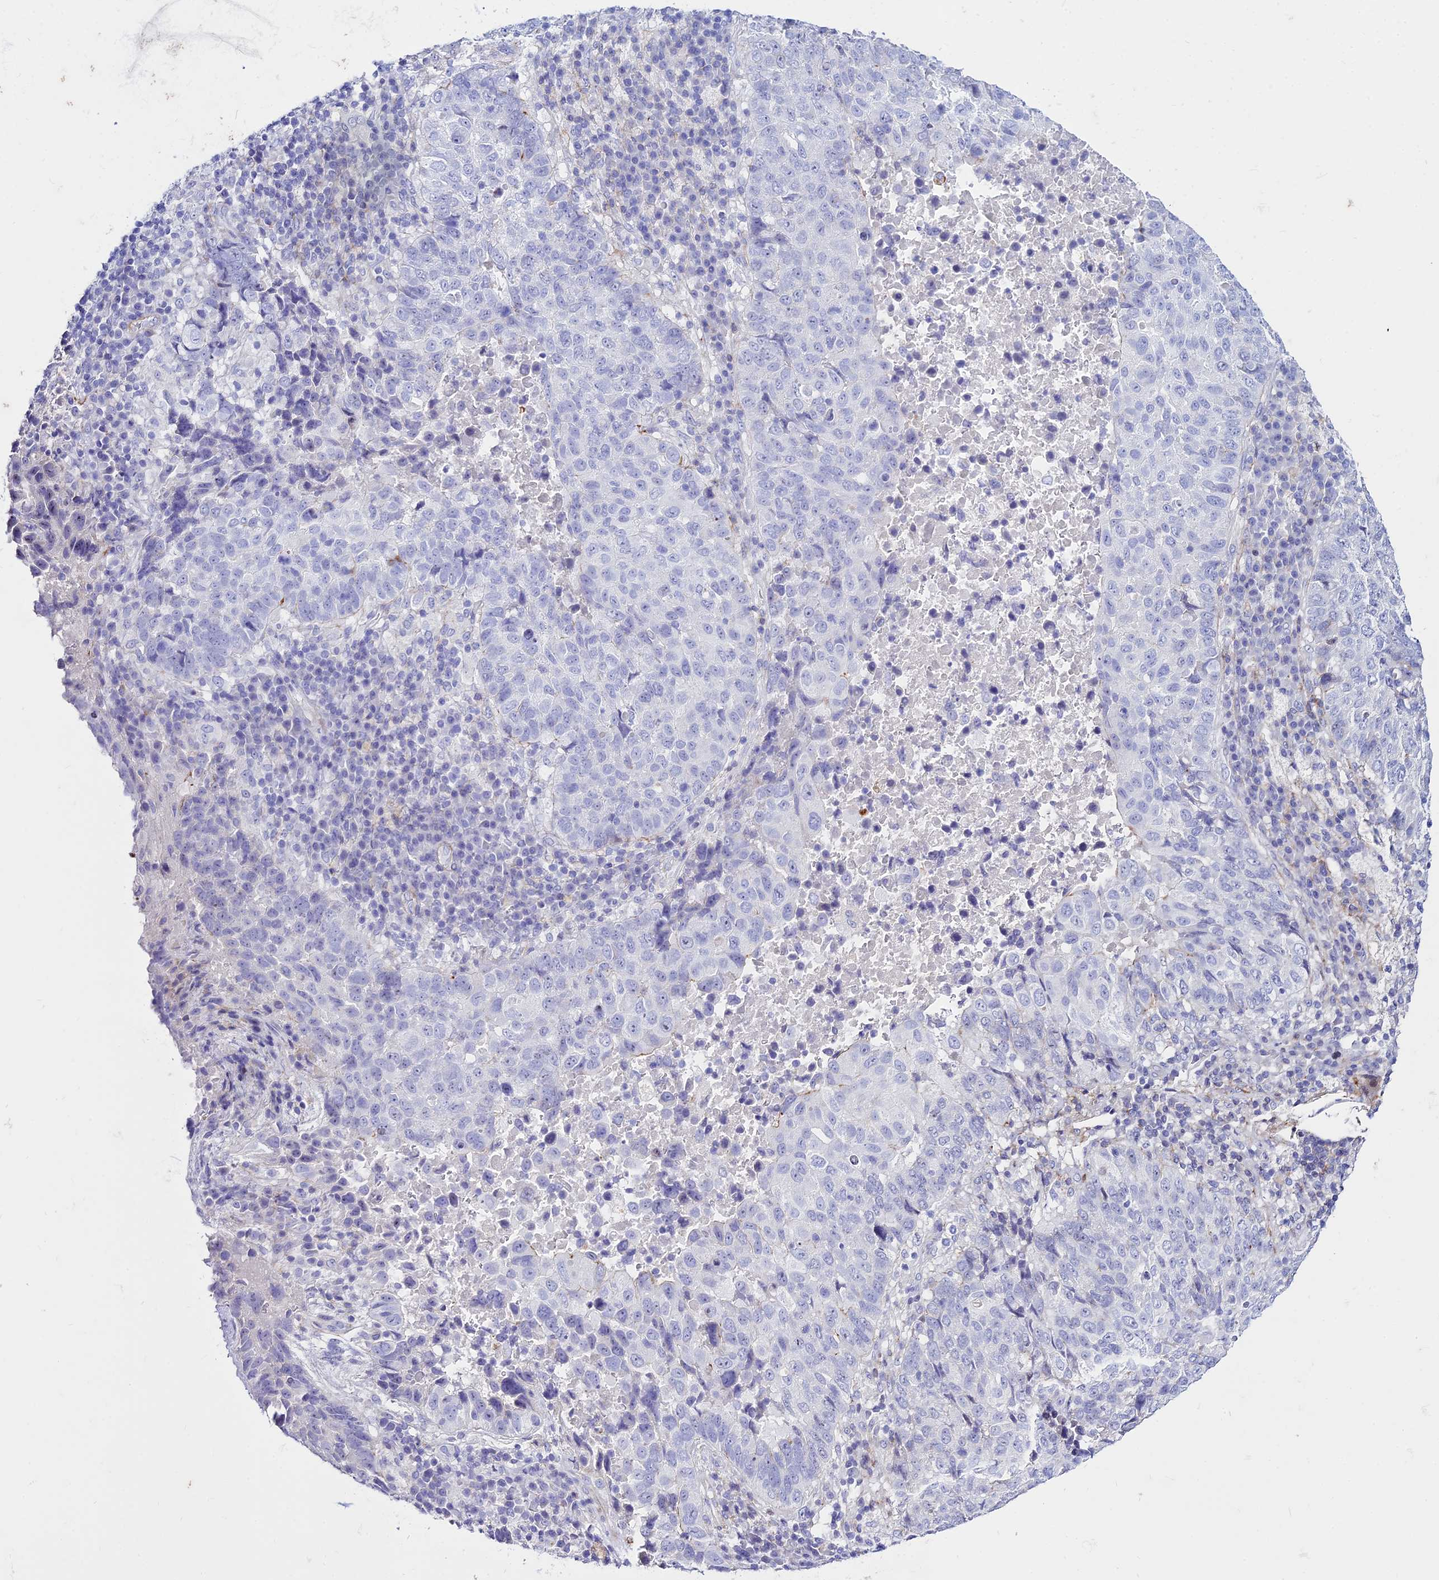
{"staining": {"intensity": "negative", "quantity": "none", "location": "none"}, "tissue": "lung cancer", "cell_type": "Tumor cells", "image_type": "cancer", "snomed": [{"axis": "morphology", "description": "Squamous cell carcinoma, NOS"}, {"axis": "topography", "description": "Lung"}], "caption": "Immunohistochemical staining of human squamous cell carcinoma (lung) demonstrates no significant expression in tumor cells.", "gene": "DLX1", "patient": {"sex": "male", "age": 73}}